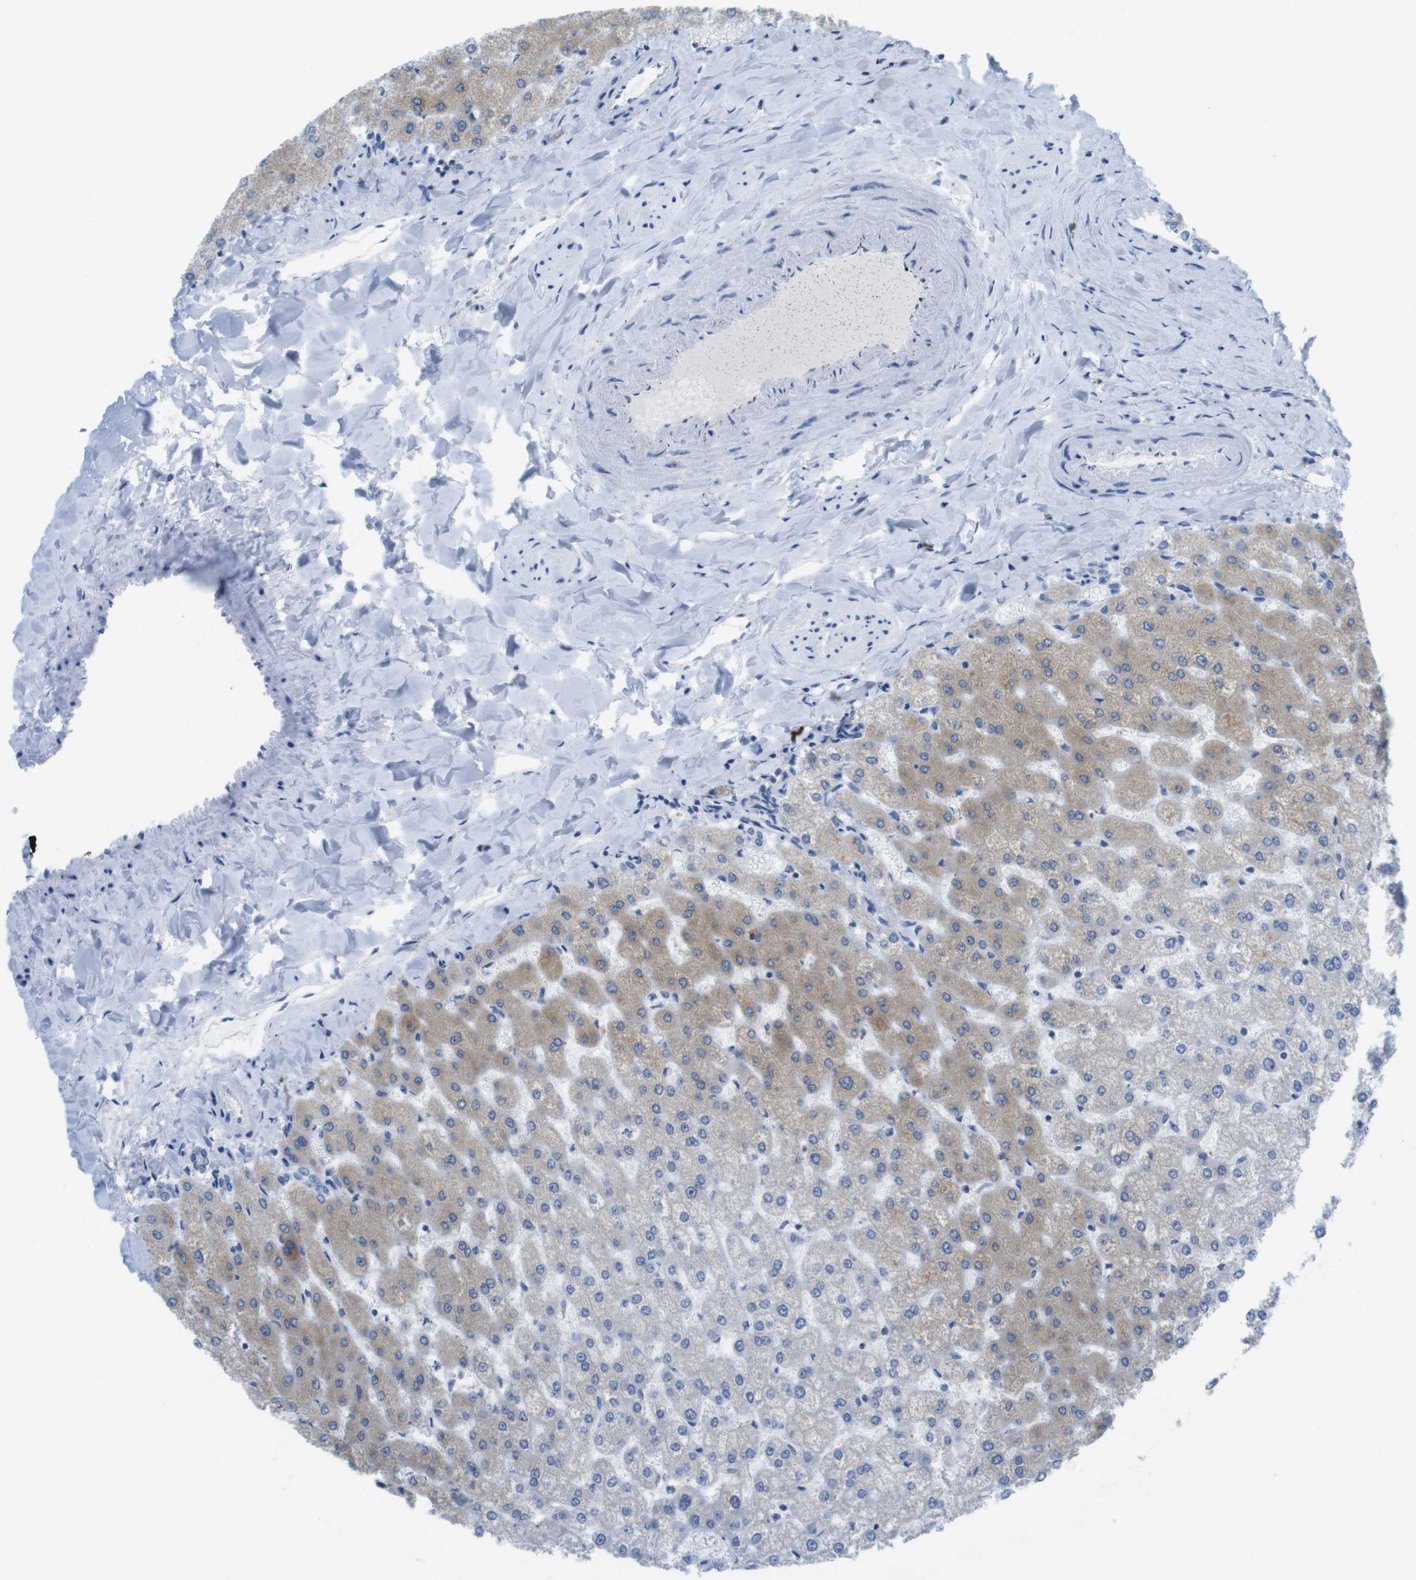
{"staining": {"intensity": "negative", "quantity": "none", "location": "none"}, "tissue": "liver", "cell_type": "Cholangiocytes", "image_type": "normal", "snomed": [{"axis": "morphology", "description": "Normal tissue, NOS"}, {"axis": "topography", "description": "Liver"}], "caption": "Human liver stained for a protein using IHC exhibits no staining in cholangiocytes.", "gene": "CLPTM1L", "patient": {"sex": "female", "age": 32}}